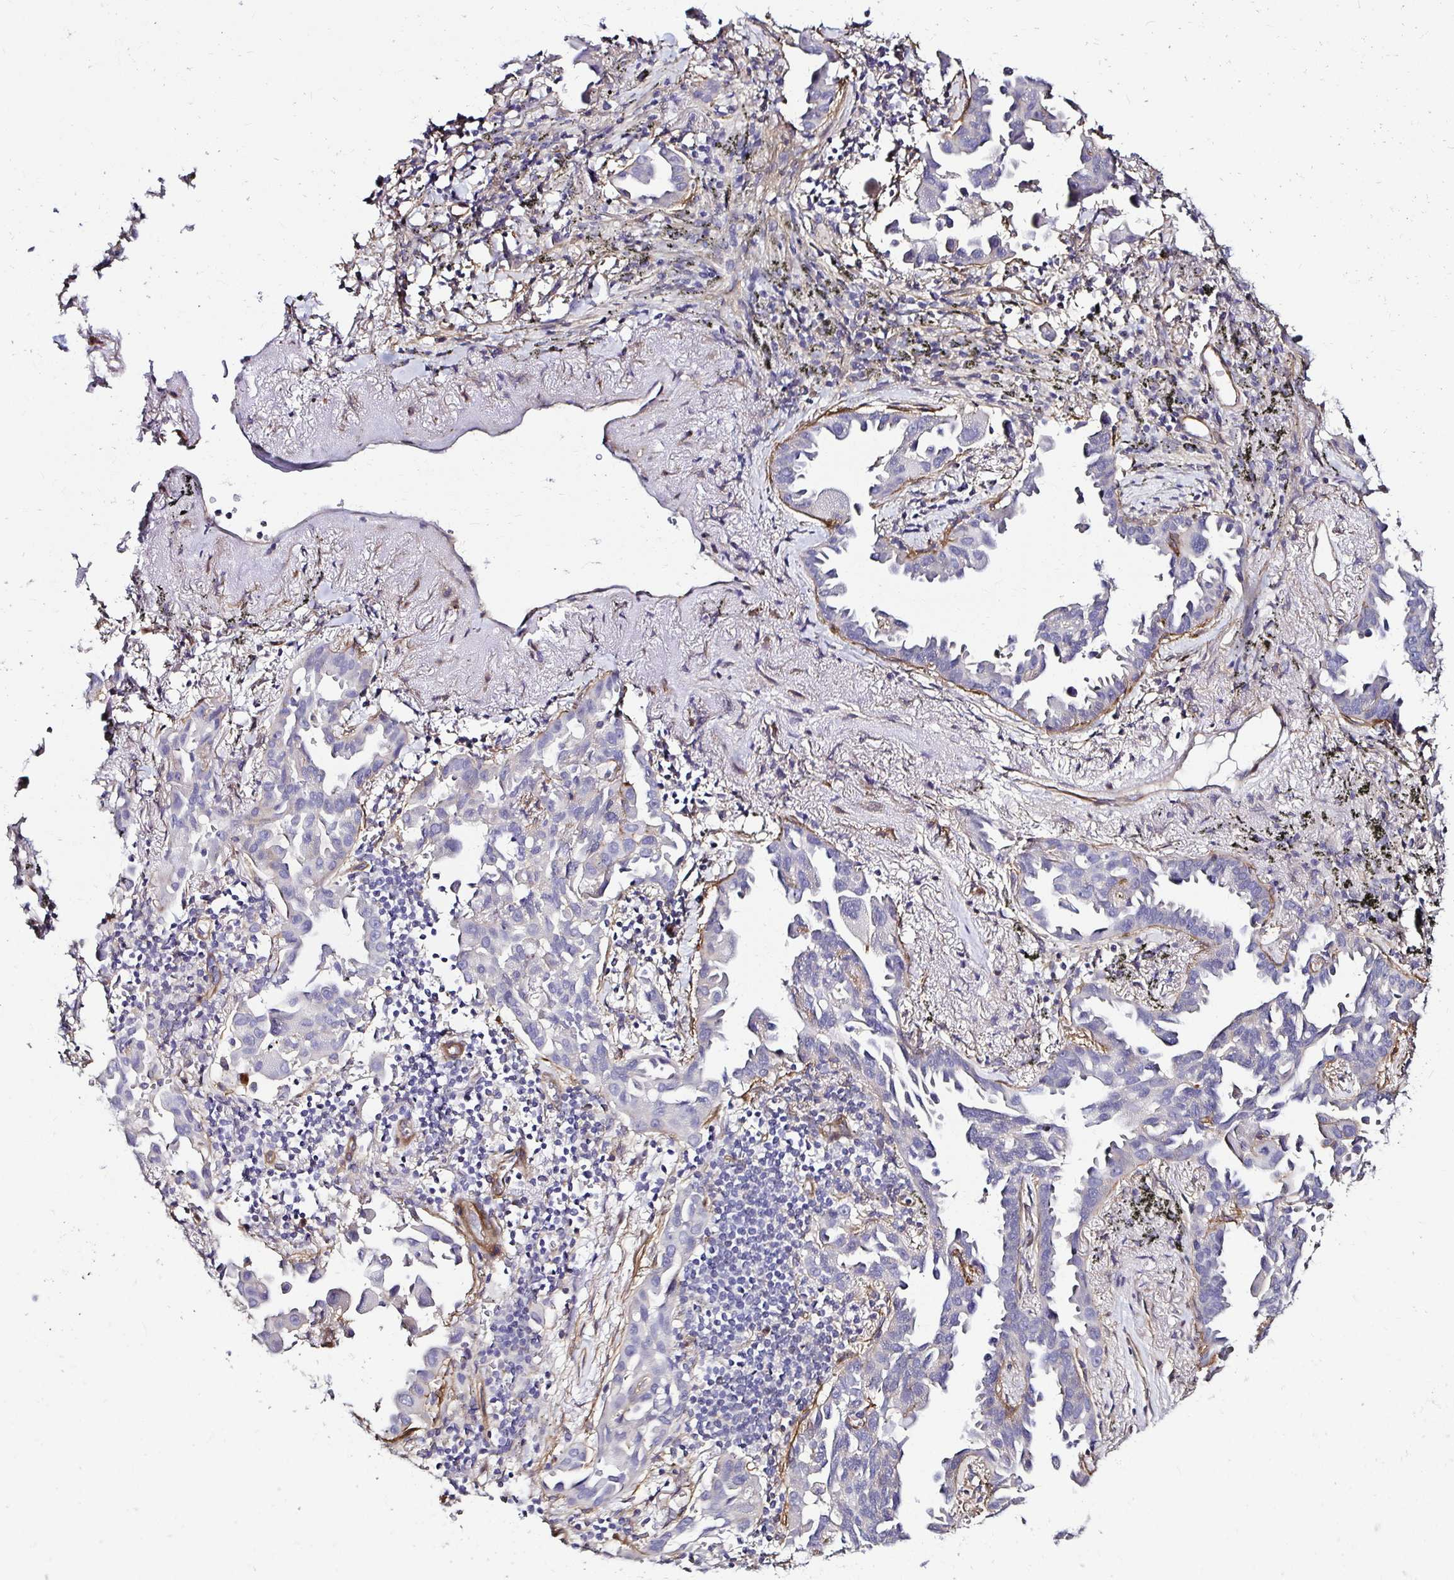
{"staining": {"intensity": "negative", "quantity": "none", "location": "none"}, "tissue": "lung cancer", "cell_type": "Tumor cells", "image_type": "cancer", "snomed": [{"axis": "morphology", "description": "Adenocarcinoma, NOS"}, {"axis": "topography", "description": "Lung"}], "caption": "The immunohistochemistry image has no significant expression in tumor cells of adenocarcinoma (lung) tissue. (IHC, brightfield microscopy, high magnification).", "gene": "ITGB1", "patient": {"sex": "male", "age": 68}}